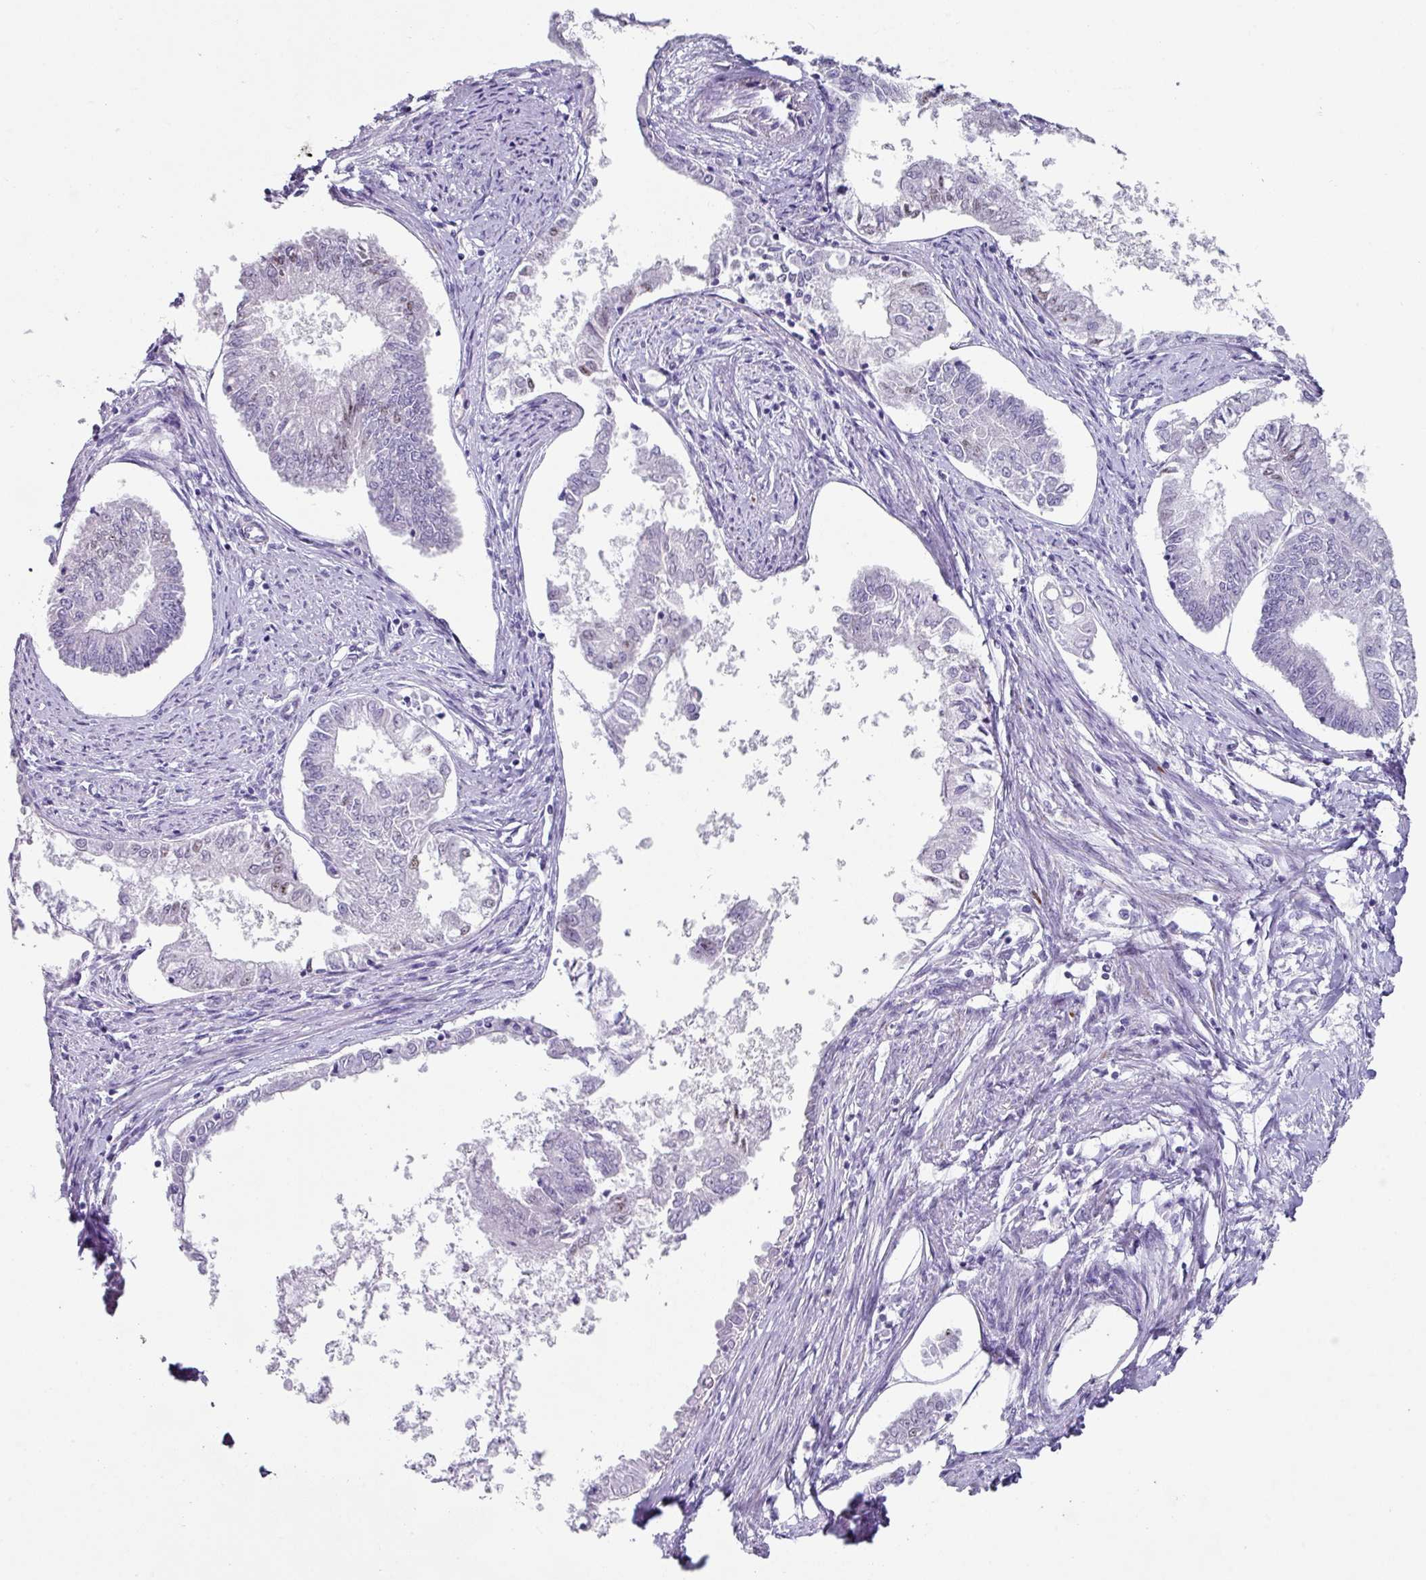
{"staining": {"intensity": "negative", "quantity": "none", "location": "none"}, "tissue": "endometrial cancer", "cell_type": "Tumor cells", "image_type": "cancer", "snomed": [{"axis": "morphology", "description": "Adenocarcinoma, NOS"}, {"axis": "topography", "description": "Endometrium"}], "caption": "Adenocarcinoma (endometrial) was stained to show a protein in brown. There is no significant expression in tumor cells. (DAB (3,3'-diaminobenzidine) IHC visualized using brightfield microscopy, high magnification).", "gene": "TRA2A", "patient": {"sex": "female", "age": 76}}